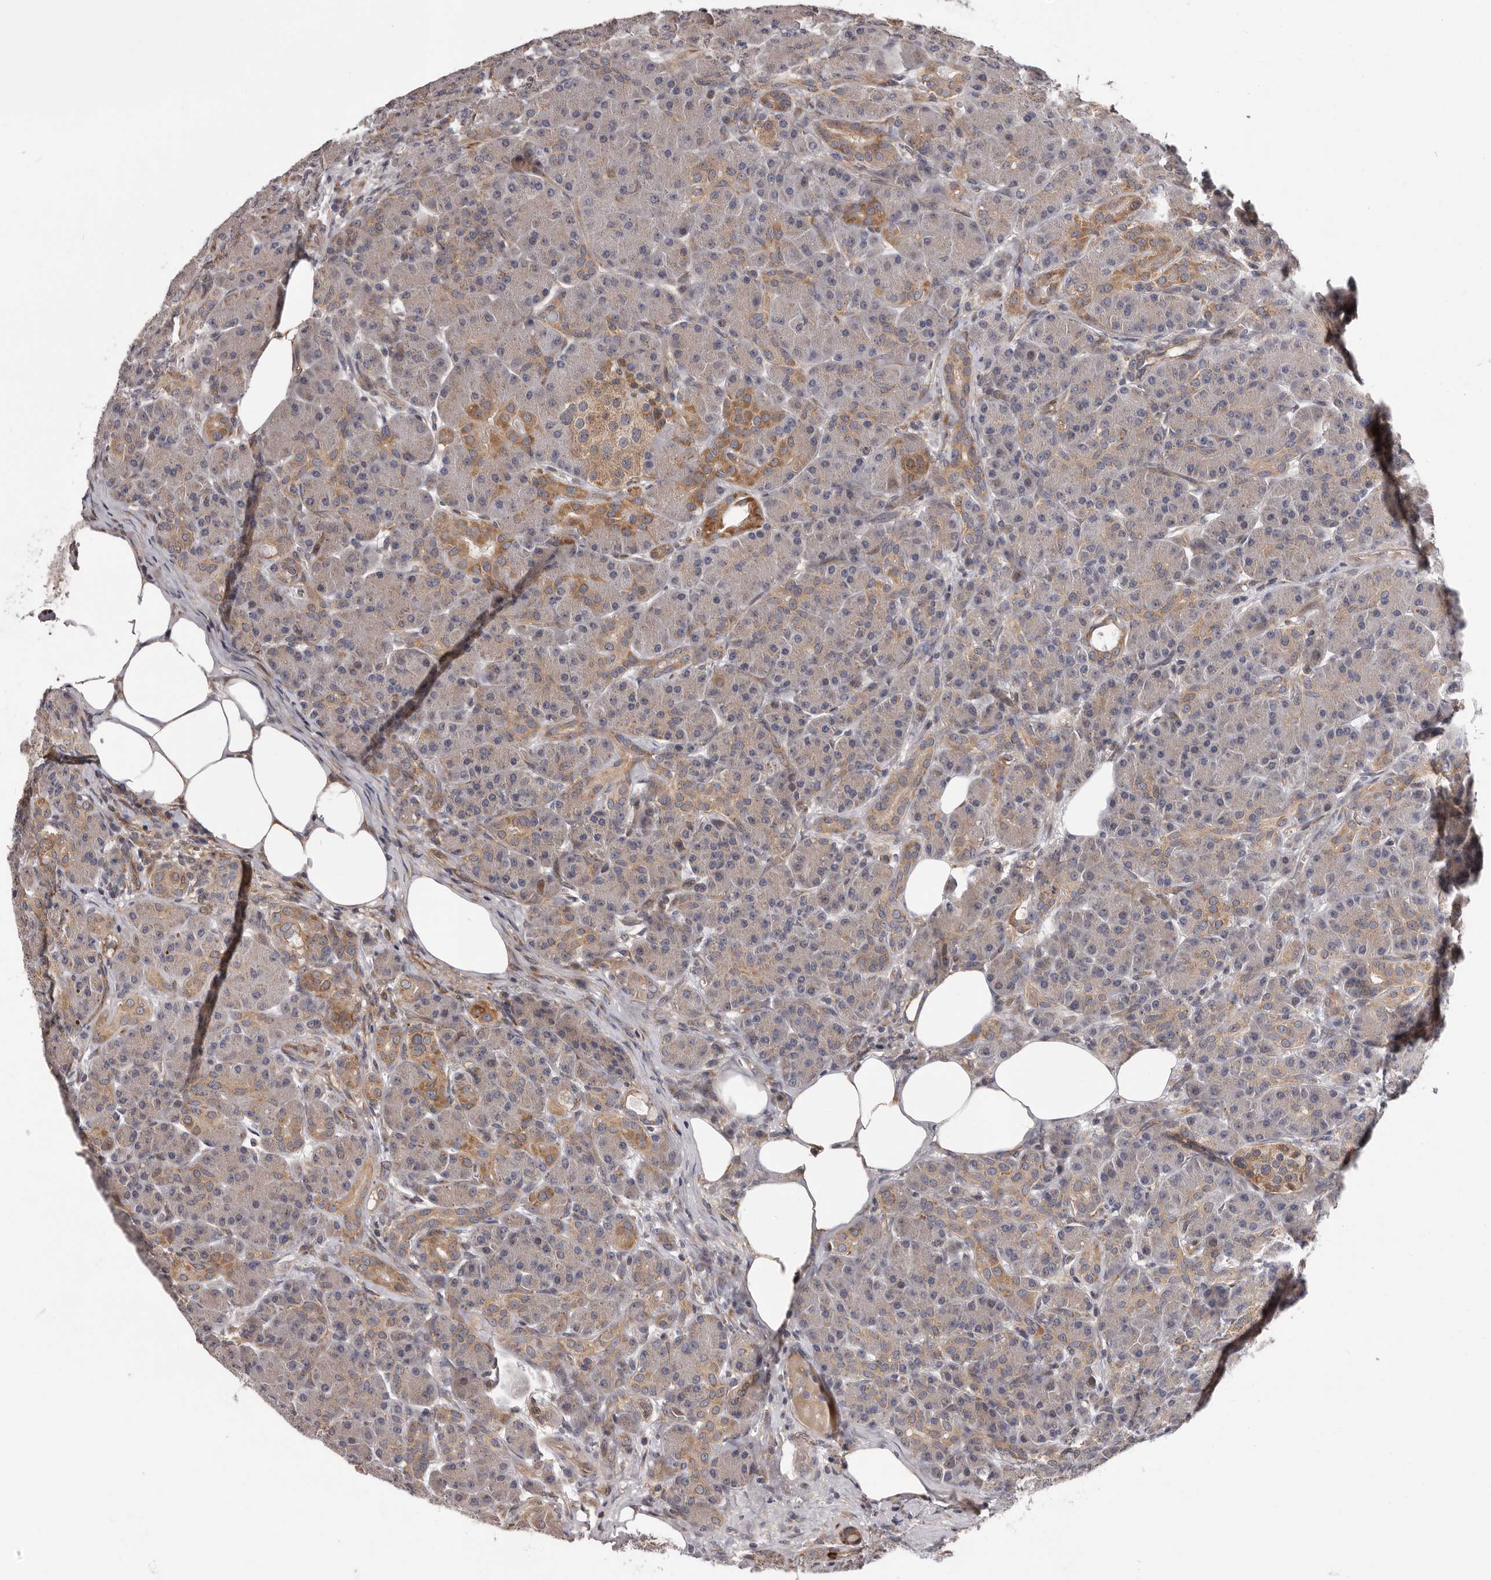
{"staining": {"intensity": "moderate", "quantity": "<25%", "location": "cytoplasmic/membranous"}, "tissue": "pancreas", "cell_type": "Exocrine glandular cells", "image_type": "normal", "snomed": [{"axis": "morphology", "description": "Normal tissue, NOS"}, {"axis": "topography", "description": "Pancreas"}], "caption": "Normal pancreas was stained to show a protein in brown. There is low levels of moderate cytoplasmic/membranous positivity in approximately <25% of exocrine glandular cells. Nuclei are stained in blue.", "gene": "VPS37A", "patient": {"sex": "male", "age": 63}}